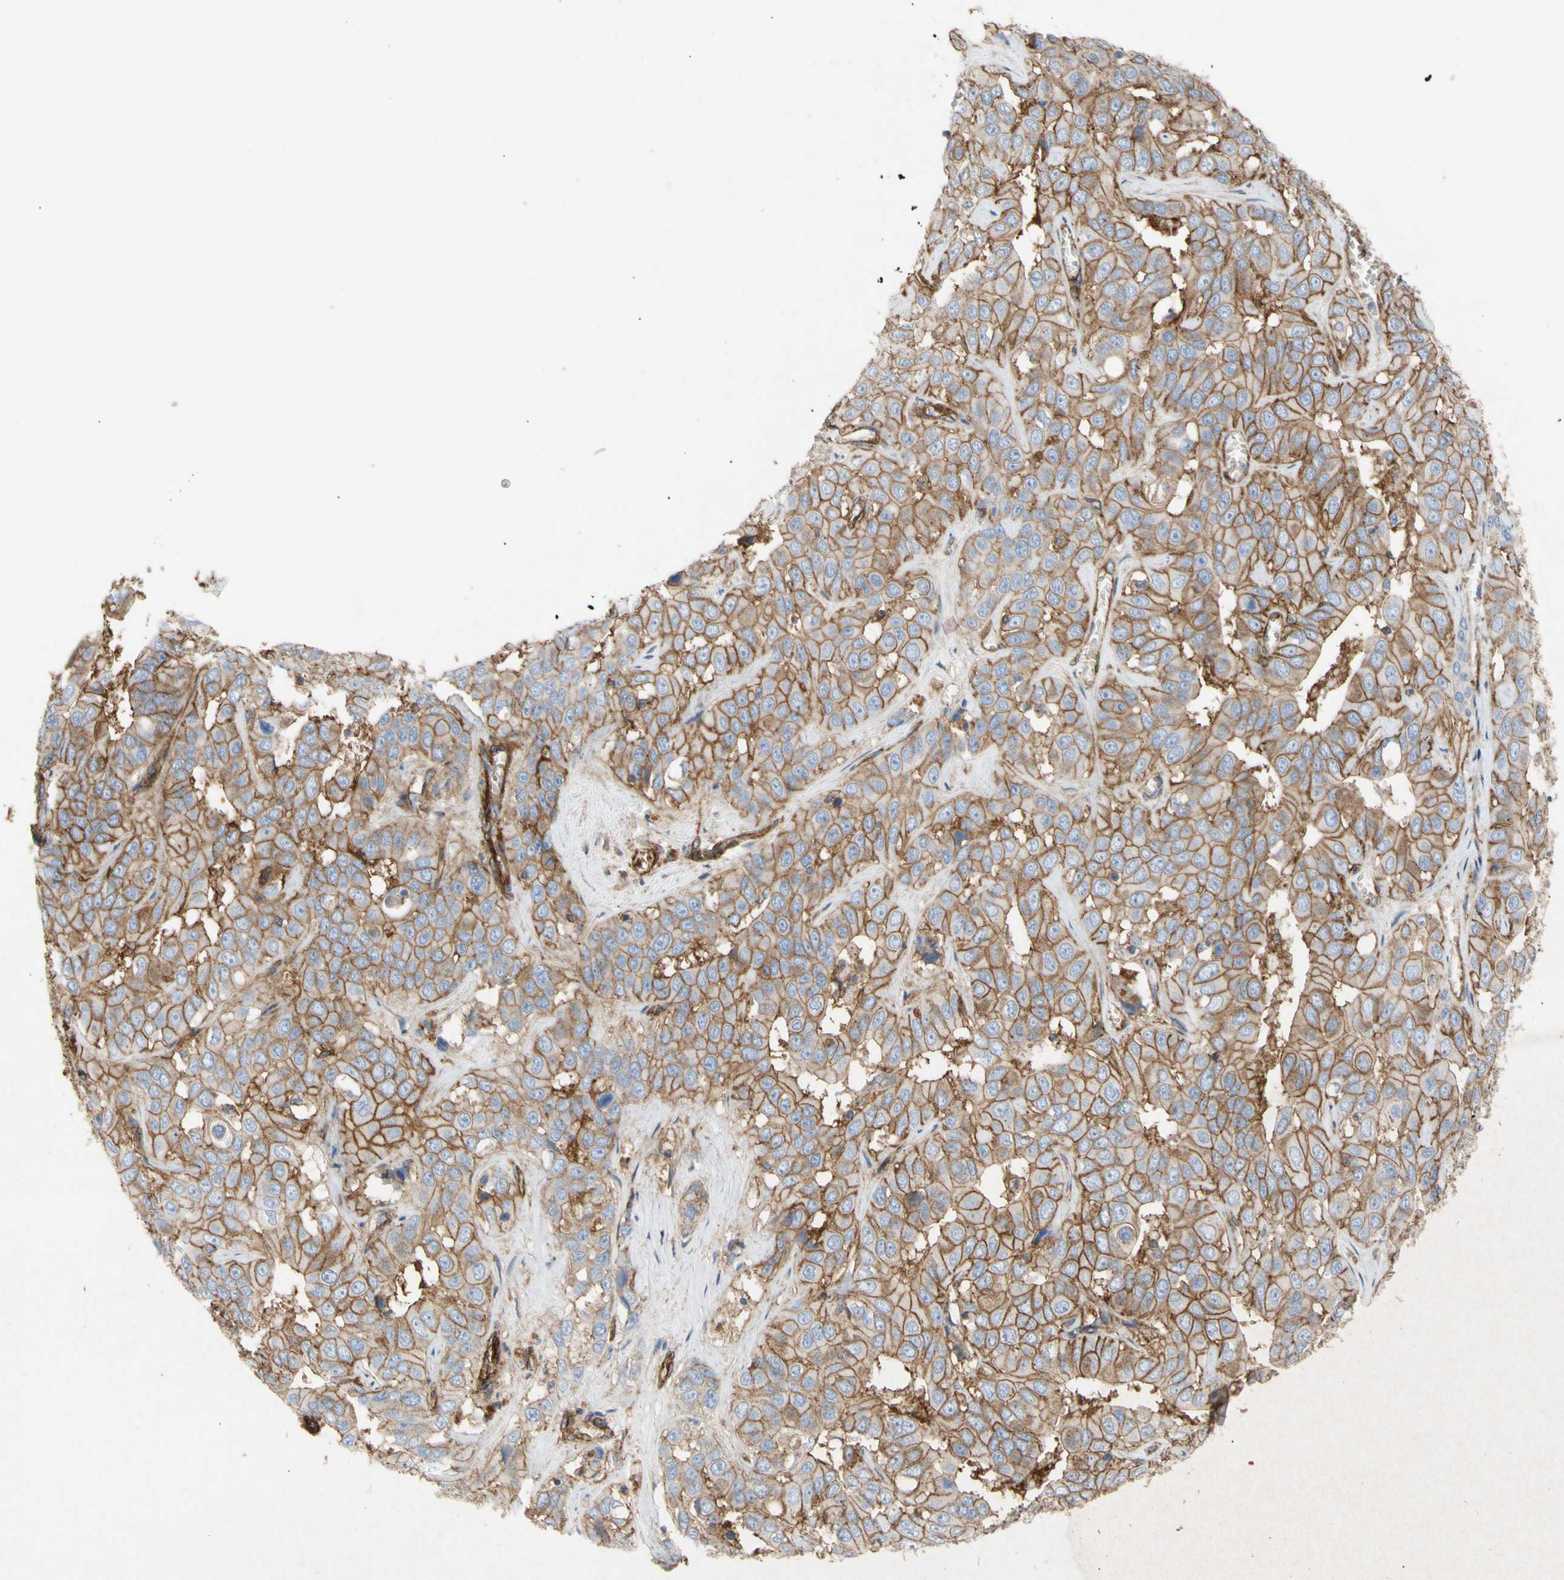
{"staining": {"intensity": "moderate", "quantity": ">75%", "location": "cytoplasmic/membranous"}, "tissue": "liver cancer", "cell_type": "Tumor cells", "image_type": "cancer", "snomed": [{"axis": "morphology", "description": "Cholangiocarcinoma"}, {"axis": "topography", "description": "Liver"}], "caption": "Immunohistochemistry (IHC) (DAB (3,3'-diaminobenzidine)) staining of liver cancer (cholangiocarcinoma) exhibits moderate cytoplasmic/membranous protein positivity in approximately >75% of tumor cells.", "gene": "ATP2A3", "patient": {"sex": "female", "age": 52}}